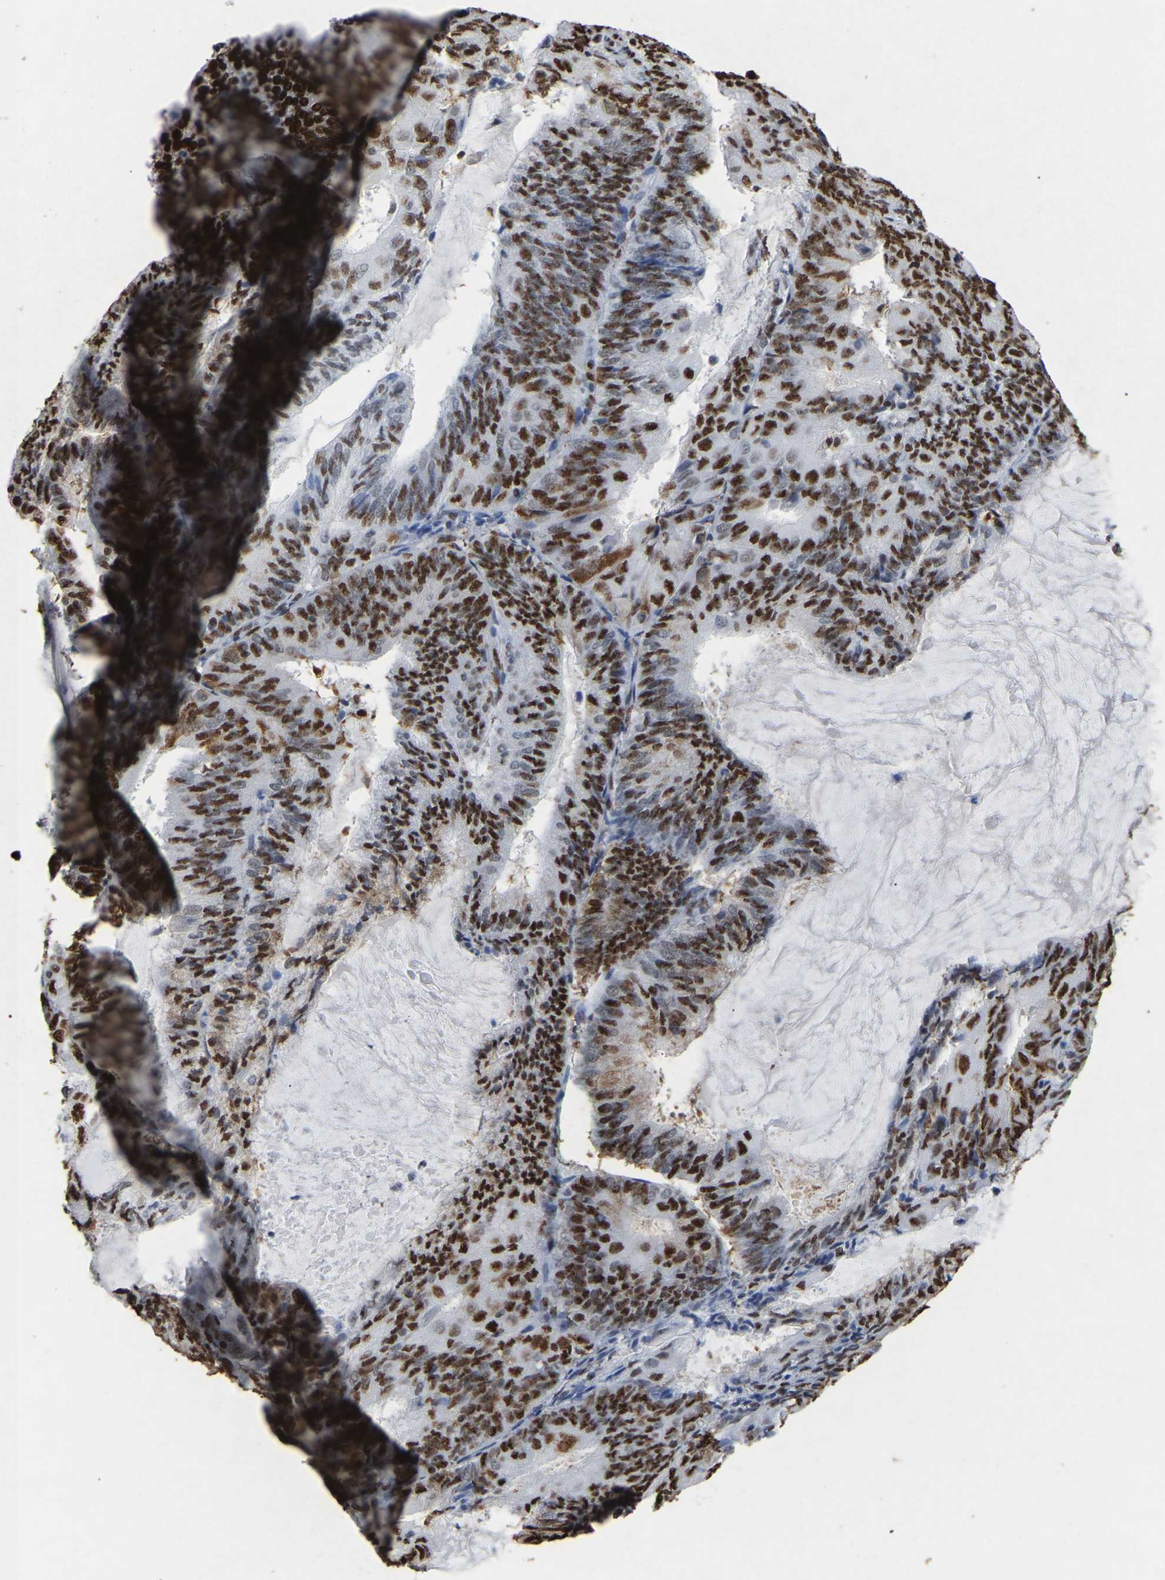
{"staining": {"intensity": "strong", "quantity": "25%-75%", "location": "nuclear"}, "tissue": "endometrial cancer", "cell_type": "Tumor cells", "image_type": "cancer", "snomed": [{"axis": "morphology", "description": "Adenocarcinoma, NOS"}, {"axis": "topography", "description": "Endometrium"}], "caption": "This is a photomicrograph of IHC staining of adenocarcinoma (endometrial), which shows strong staining in the nuclear of tumor cells.", "gene": "RBL2", "patient": {"sex": "female", "age": 81}}